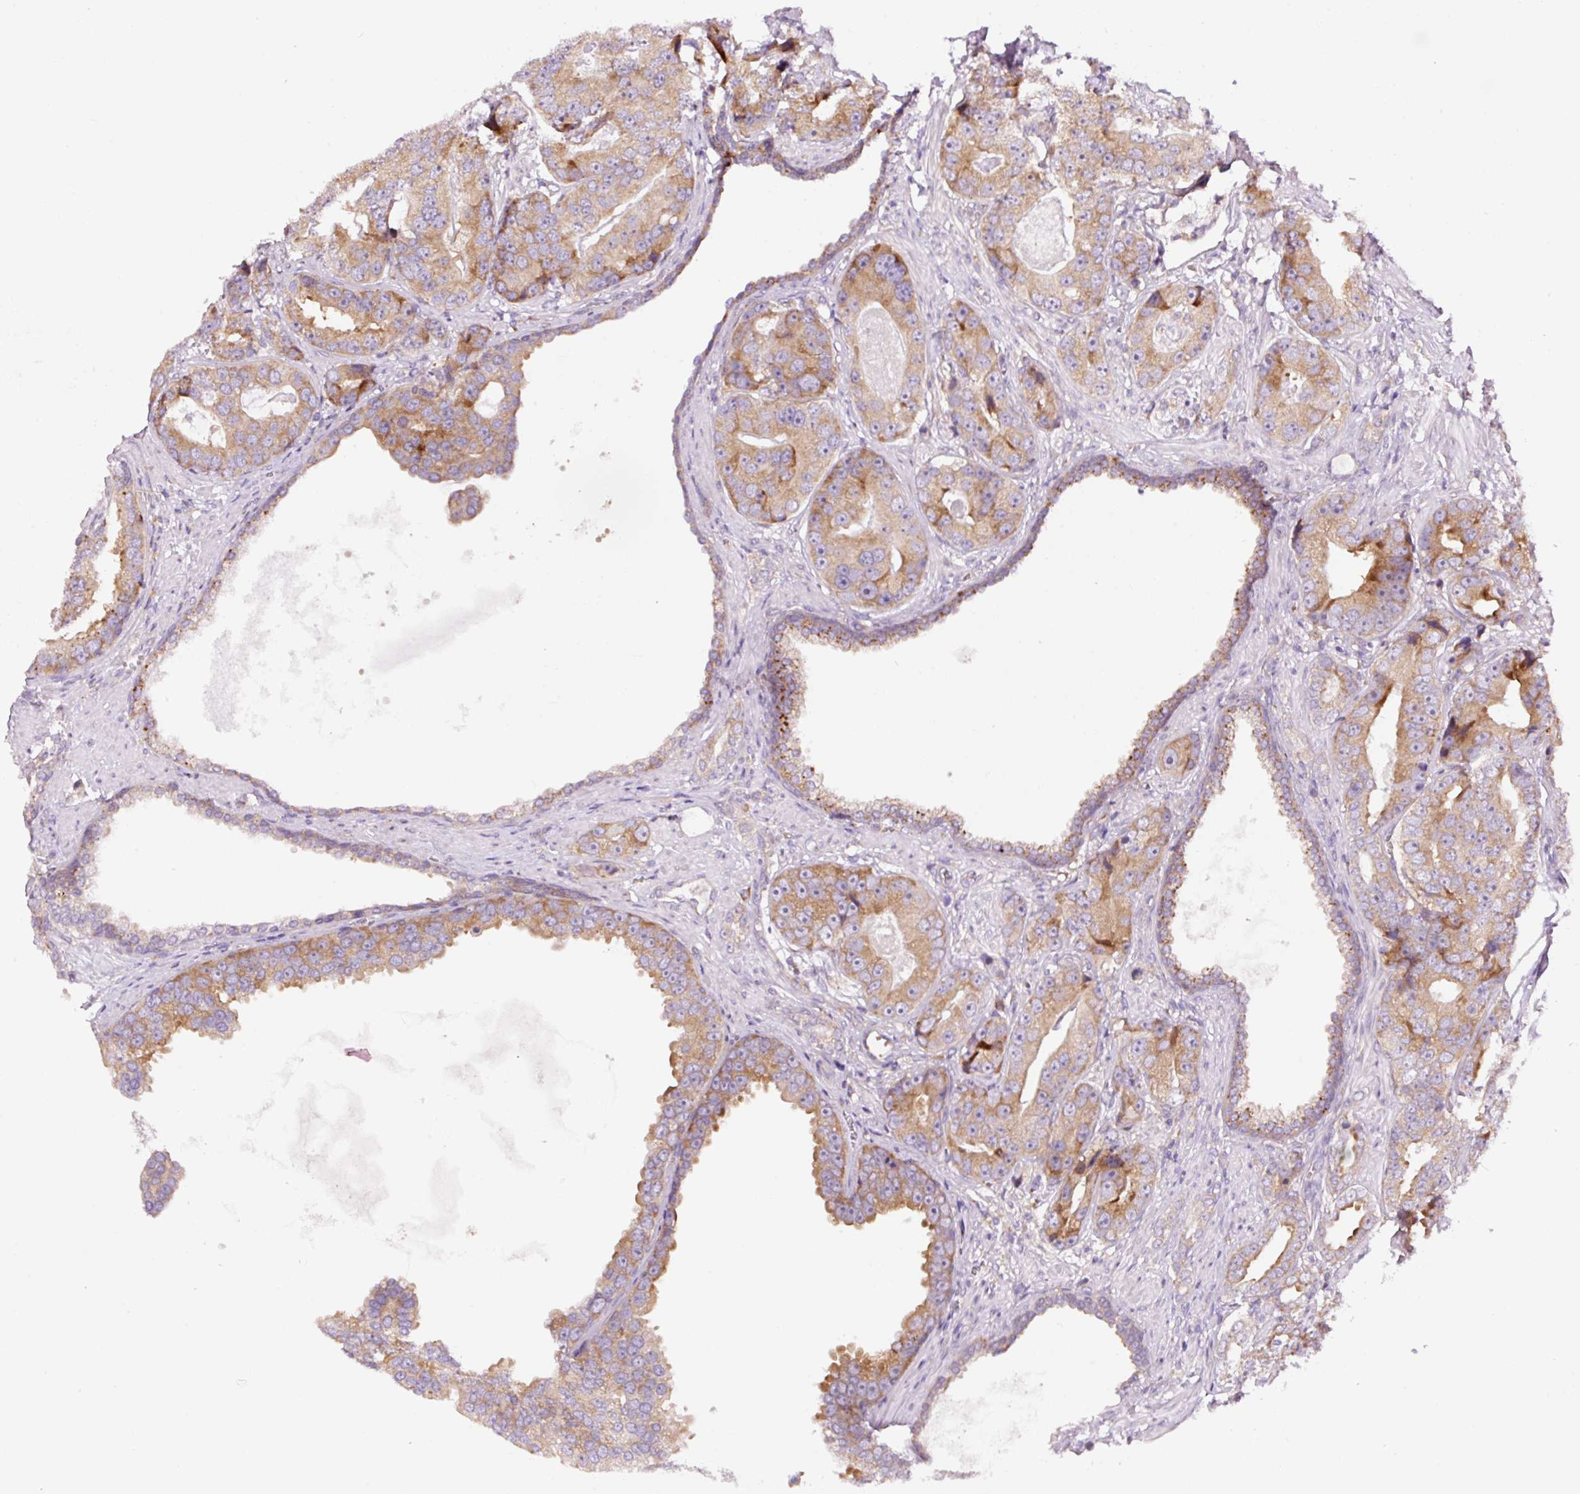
{"staining": {"intensity": "moderate", "quantity": ">75%", "location": "cytoplasmic/membranous"}, "tissue": "prostate cancer", "cell_type": "Tumor cells", "image_type": "cancer", "snomed": [{"axis": "morphology", "description": "Adenocarcinoma, High grade"}, {"axis": "topography", "description": "Prostate"}], "caption": "Prostate cancer stained with DAB immunohistochemistry (IHC) exhibits medium levels of moderate cytoplasmic/membranous positivity in approximately >75% of tumor cells.", "gene": "RPL41", "patient": {"sex": "male", "age": 71}}